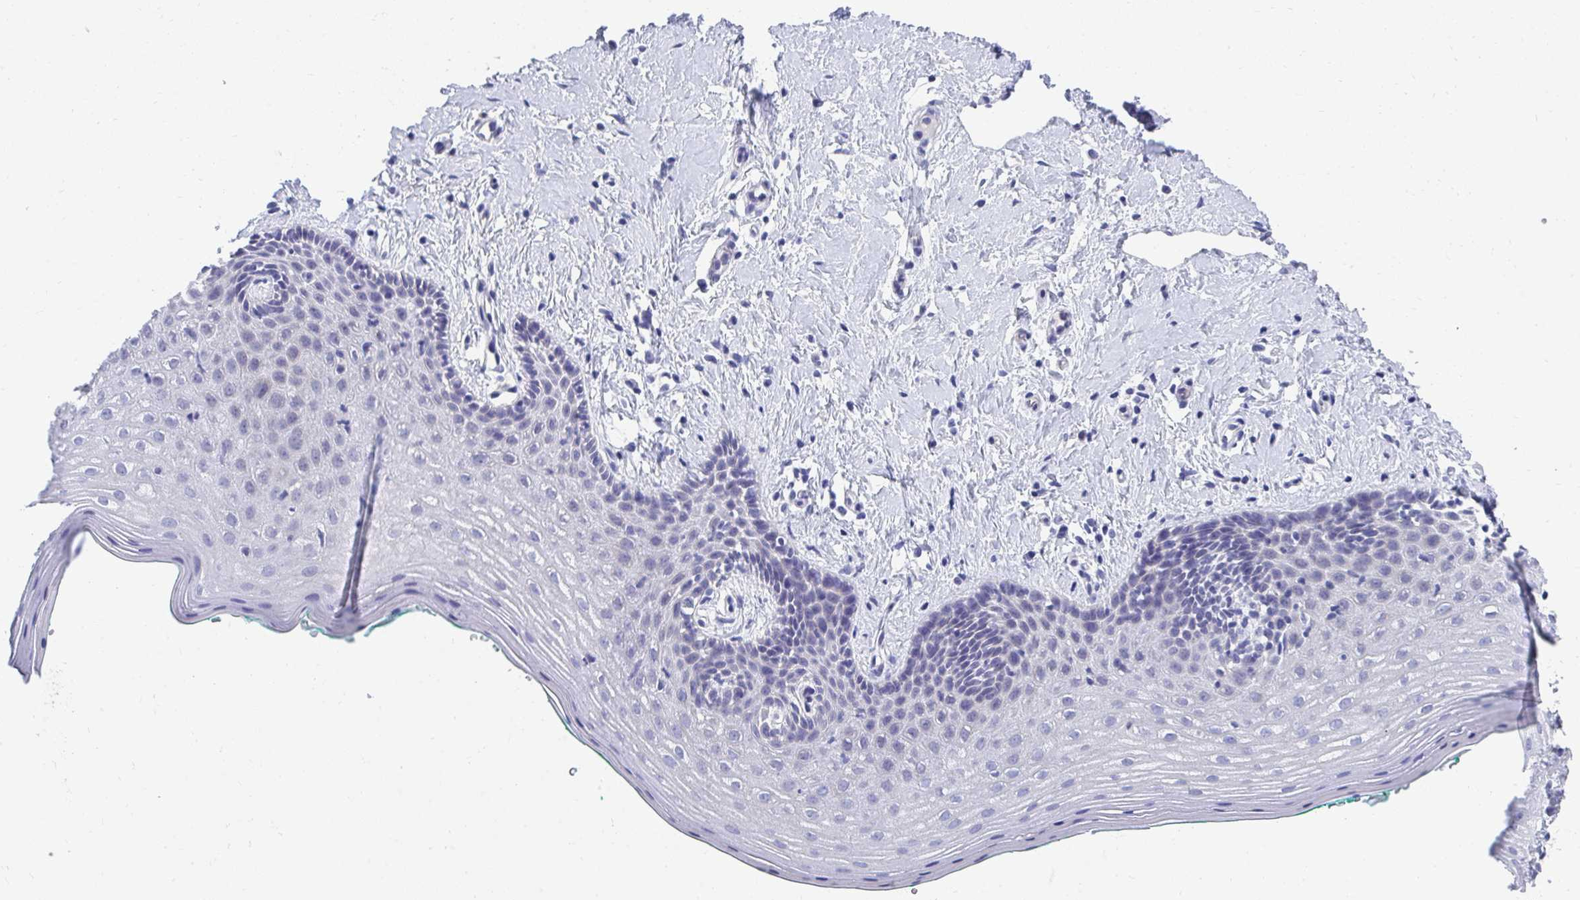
{"staining": {"intensity": "negative", "quantity": "none", "location": "none"}, "tissue": "vagina", "cell_type": "Squamous epithelial cells", "image_type": "normal", "snomed": [{"axis": "morphology", "description": "Normal tissue, NOS"}, {"axis": "topography", "description": "Vagina"}], "caption": "IHC photomicrograph of normal vagina: human vagina stained with DAB (3,3'-diaminobenzidine) reveals no significant protein expression in squamous epithelial cells.", "gene": "TMPRSS2", "patient": {"sex": "female", "age": 42}}